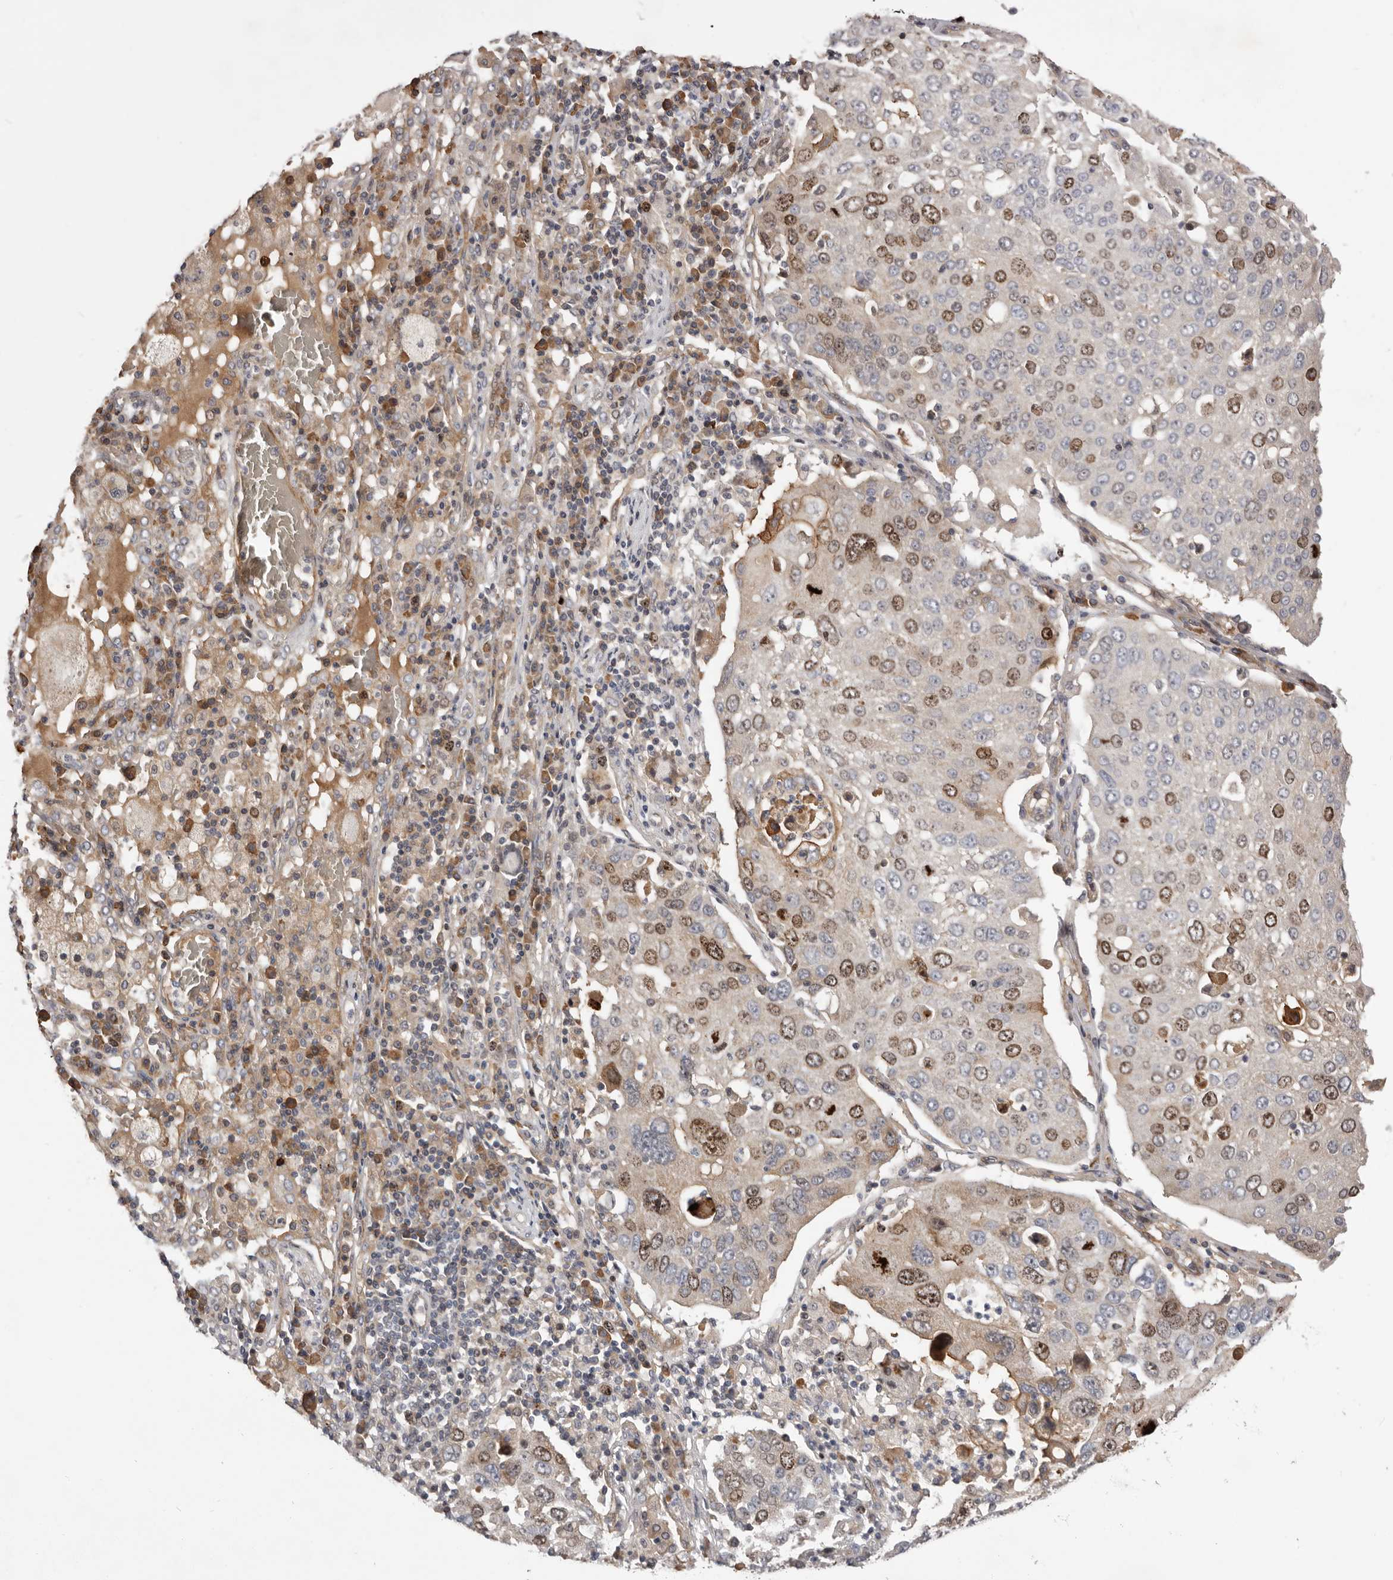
{"staining": {"intensity": "moderate", "quantity": "25%-75%", "location": "nuclear"}, "tissue": "lung cancer", "cell_type": "Tumor cells", "image_type": "cancer", "snomed": [{"axis": "morphology", "description": "Squamous cell carcinoma, NOS"}, {"axis": "topography", "description": "Lung"}], "caption": "Moderate nuclear expression for a protein is present in approximately 25%-75% of tumor cells of lung squamous cell carcinoma using IHC.", "gene": "CDCA8", "patient": {"sex": "male", "age": 65}}